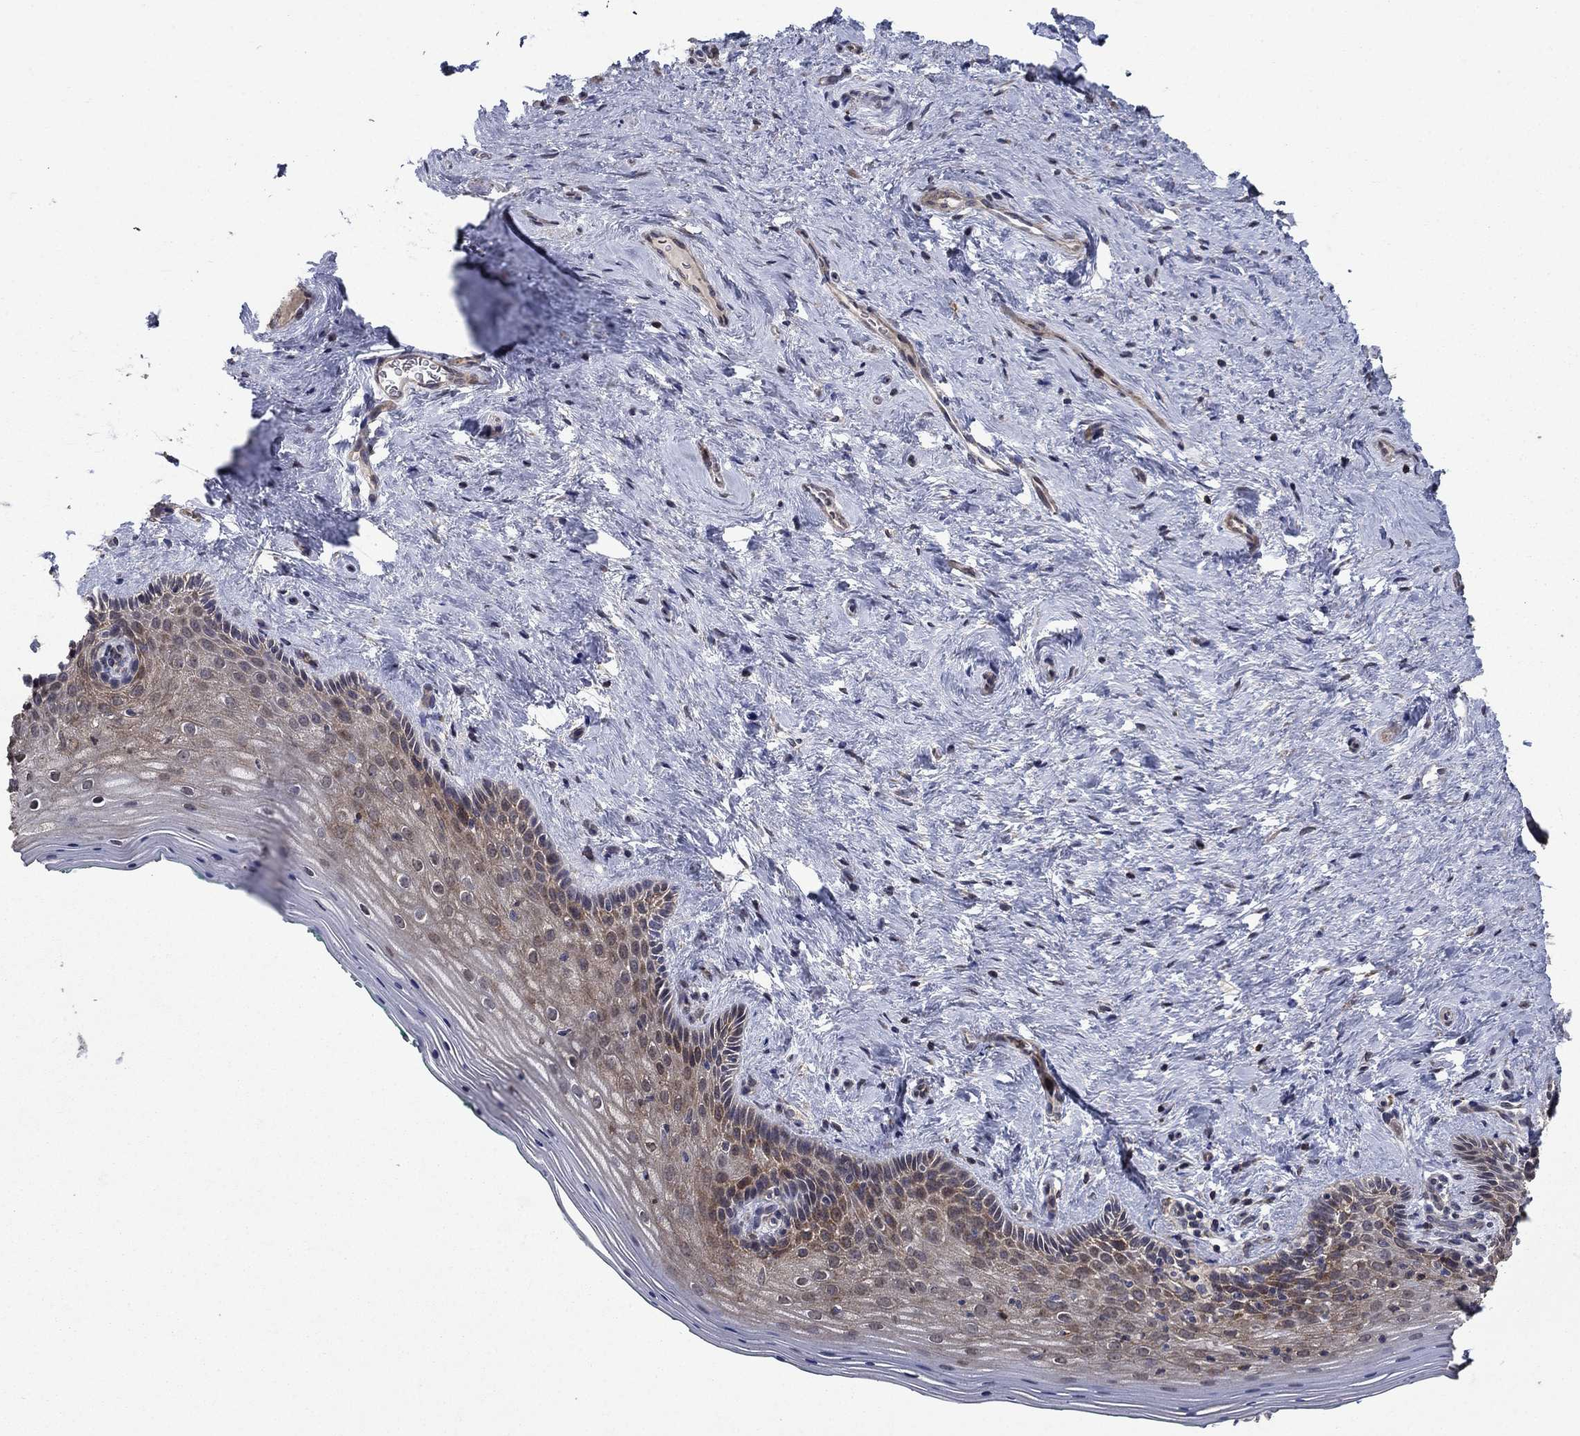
{"staining": {"intensity": "moderate", "quantity": "25%-75%", "location": "cytoplasmic/membranous"}, "tissue": "vagina", "cell_type": "Squamous epithelial cells", "image_type": "normal", "snomed": [{"axis": "morphology", "description": "Normal tissue, NOS"}, {"axis": "topography", "description": "Vagina"}], "caption": "A high-resolution image shows immunohistochemistry staining of normal vagina, which reveals moderate cytoplasmic/membranous expression in approximately 25%-75% of squamous epithelial cells.", "gene": "DVL1", "patient": {"sex": "female", "age": 45}}